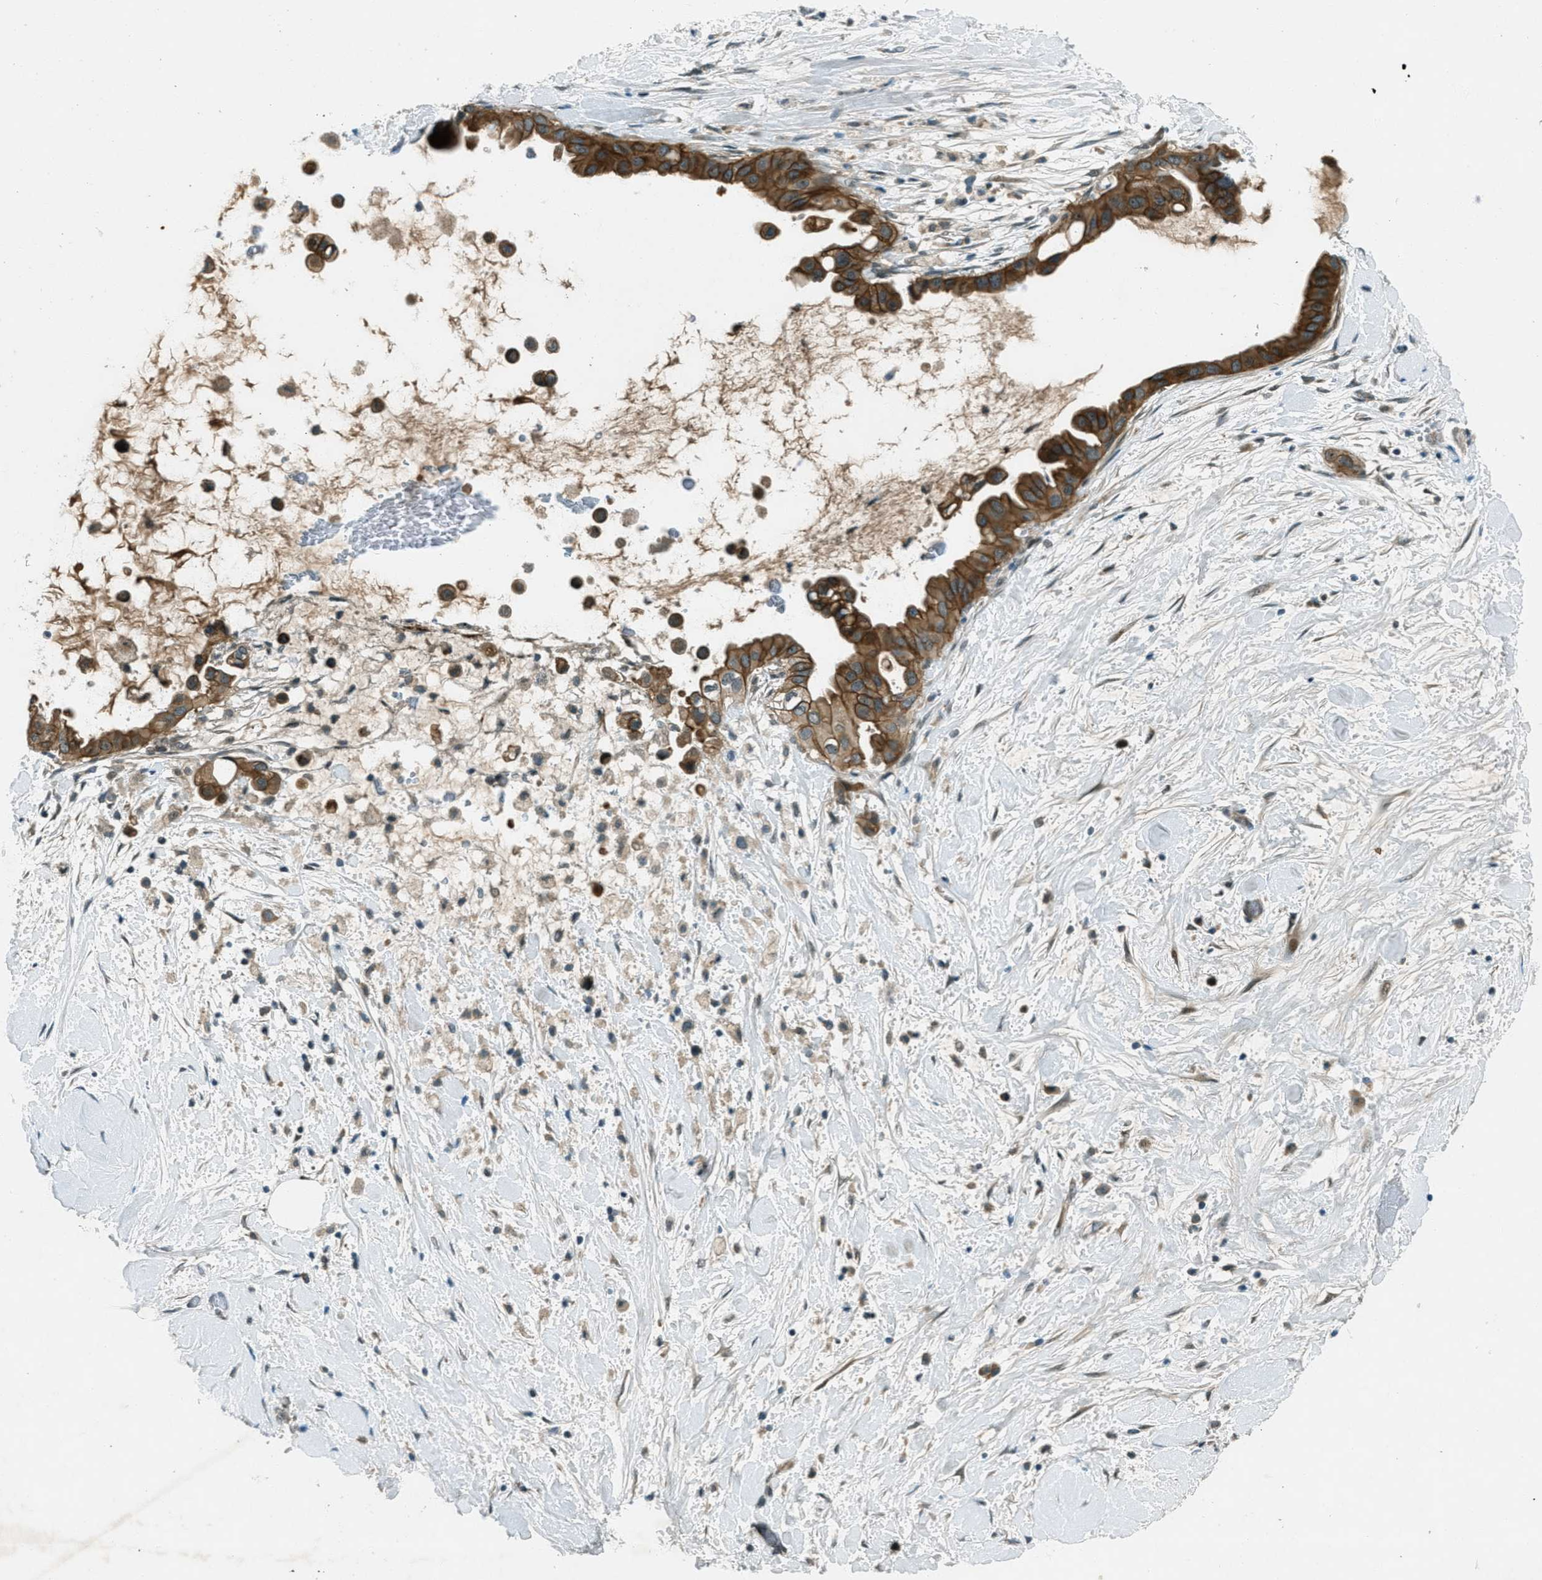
{"staining": {"intensity": "moderate", "quantity": ">75%", "location": "cytoplasmic/membranous"}, "tissue": "pancreatic cancer", "cell_type": "Tumor cells", "image_type": "cancer", "snomed": [{"axis": "morphology", "description": "Adenocarcinoma, NOS"}, {"axis": "topography", "description": "Pancreas"}], "caption": "Brown immunohistochemical staining in pancreatic adenocarcinoma shows moderate cytoplasmic/membranous expression in about >75% of tumor cells.", "gene": "STK11", "patient": {"sex": "male", "age": 55}}